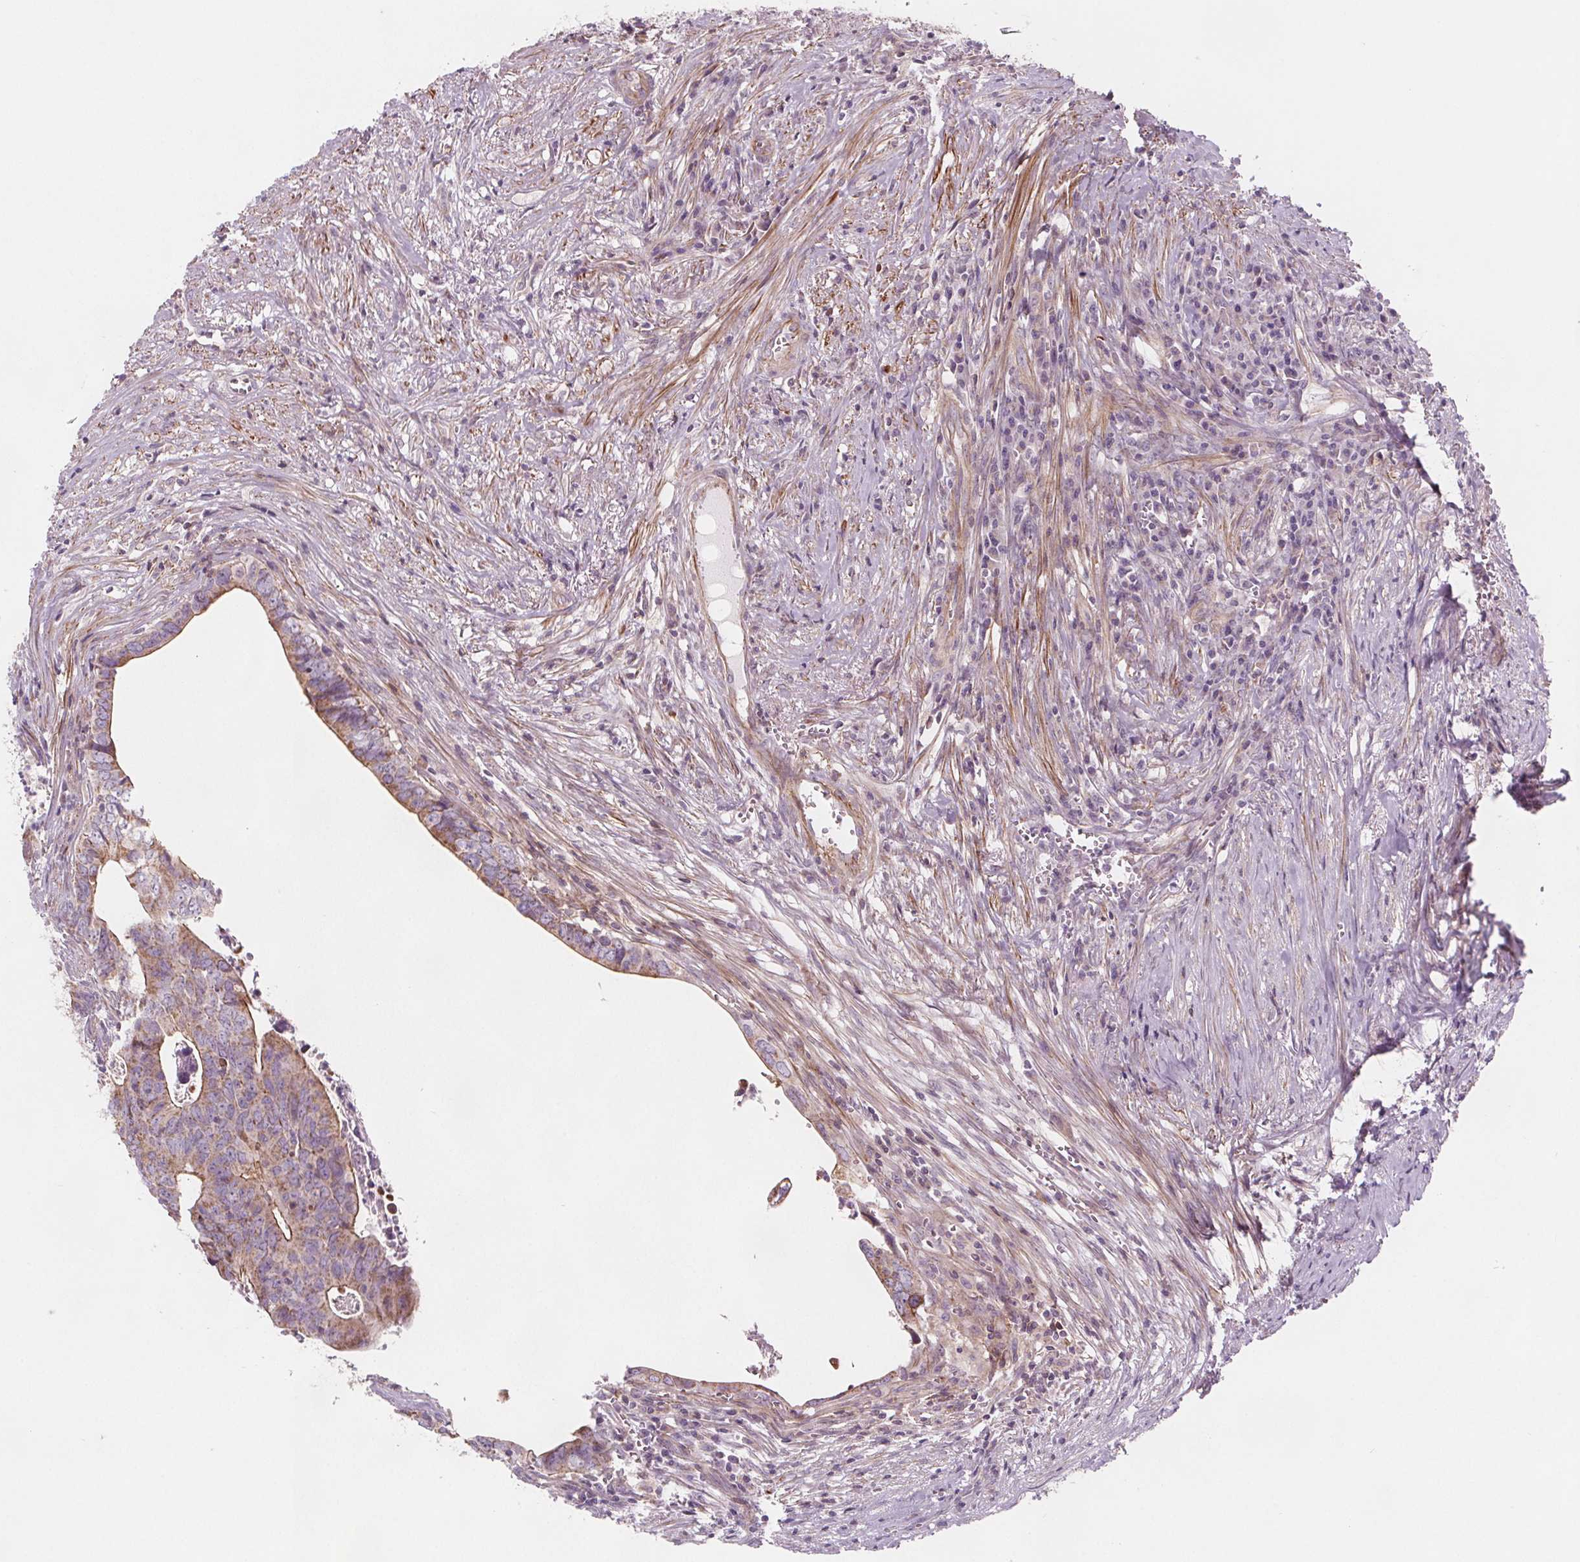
{"staining": {"intensity": "moderate", "quantity": "<25%", "location": "cytoplasmic/membranous"}, "tissue": "colorectal cancer", "cell_type": "Tumor cells", "image_type": "cancer", "snomed": [{"axis": "morphology", "description": "Adenocarcinoma, NOS"}, {"axis": "topography", "description": "Colon"}], "caption": "Protein staining demonstrates moderate cytoplasmic/membranous staining in approximately <25% of tumor cells in colorectal adenocarcinoma.", "gene": "ADAM33", "patient": {"sex": "female", "age": 82}}